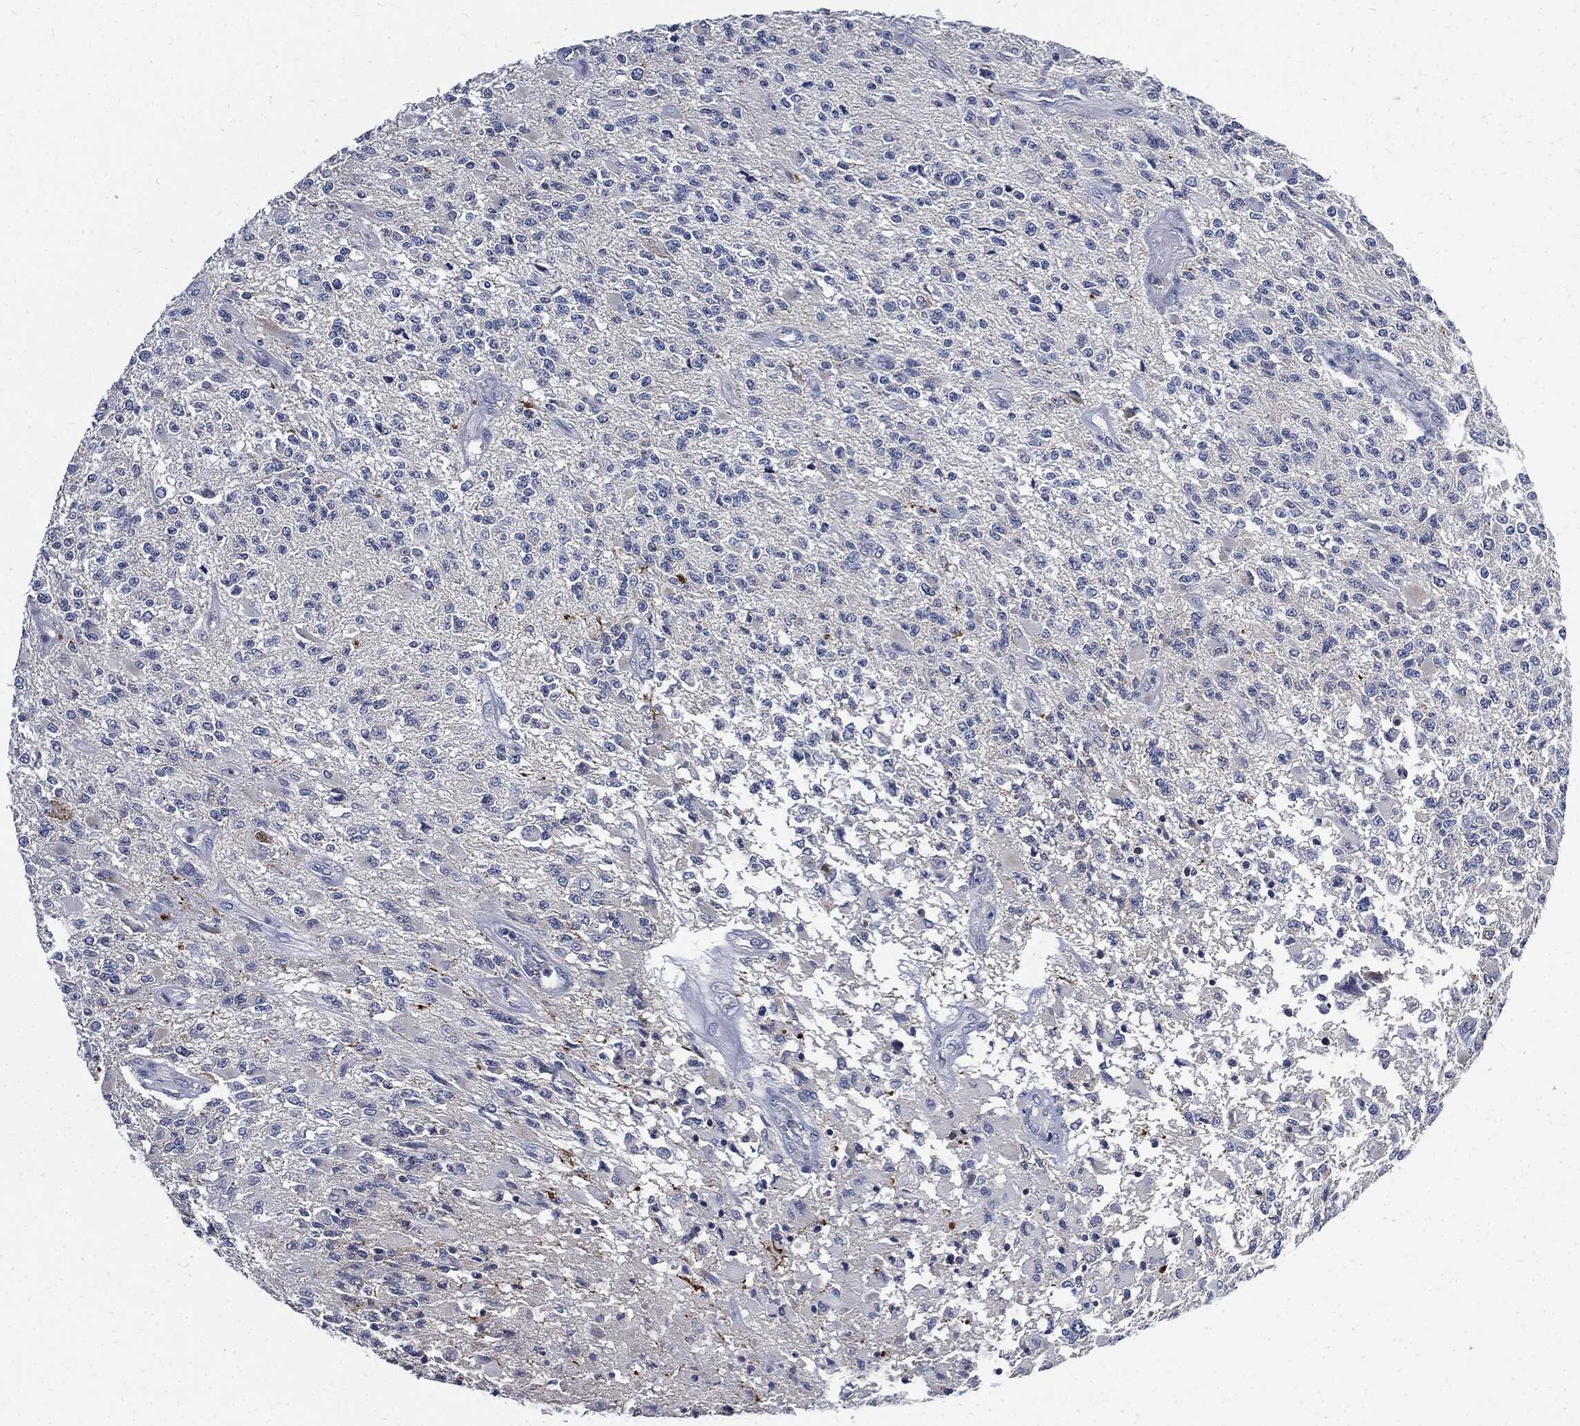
{"staining": {"intensity": "negative", "quantity": "none", "location": "none"}, "tissue": "glioma", "cell_type": "Tumor cells", "image_type": "cancer", "snomed": [{"axis": "morphology", "description": "Glioma, malignant, High grade"}, {"axis": "topography", "description": "Brain"}], "caption": "Photomicrograph shows no significant protein positivity in tumor cells of glioma.", "gene": "CPE", "patient": {"sex": "female", "age": 63}}